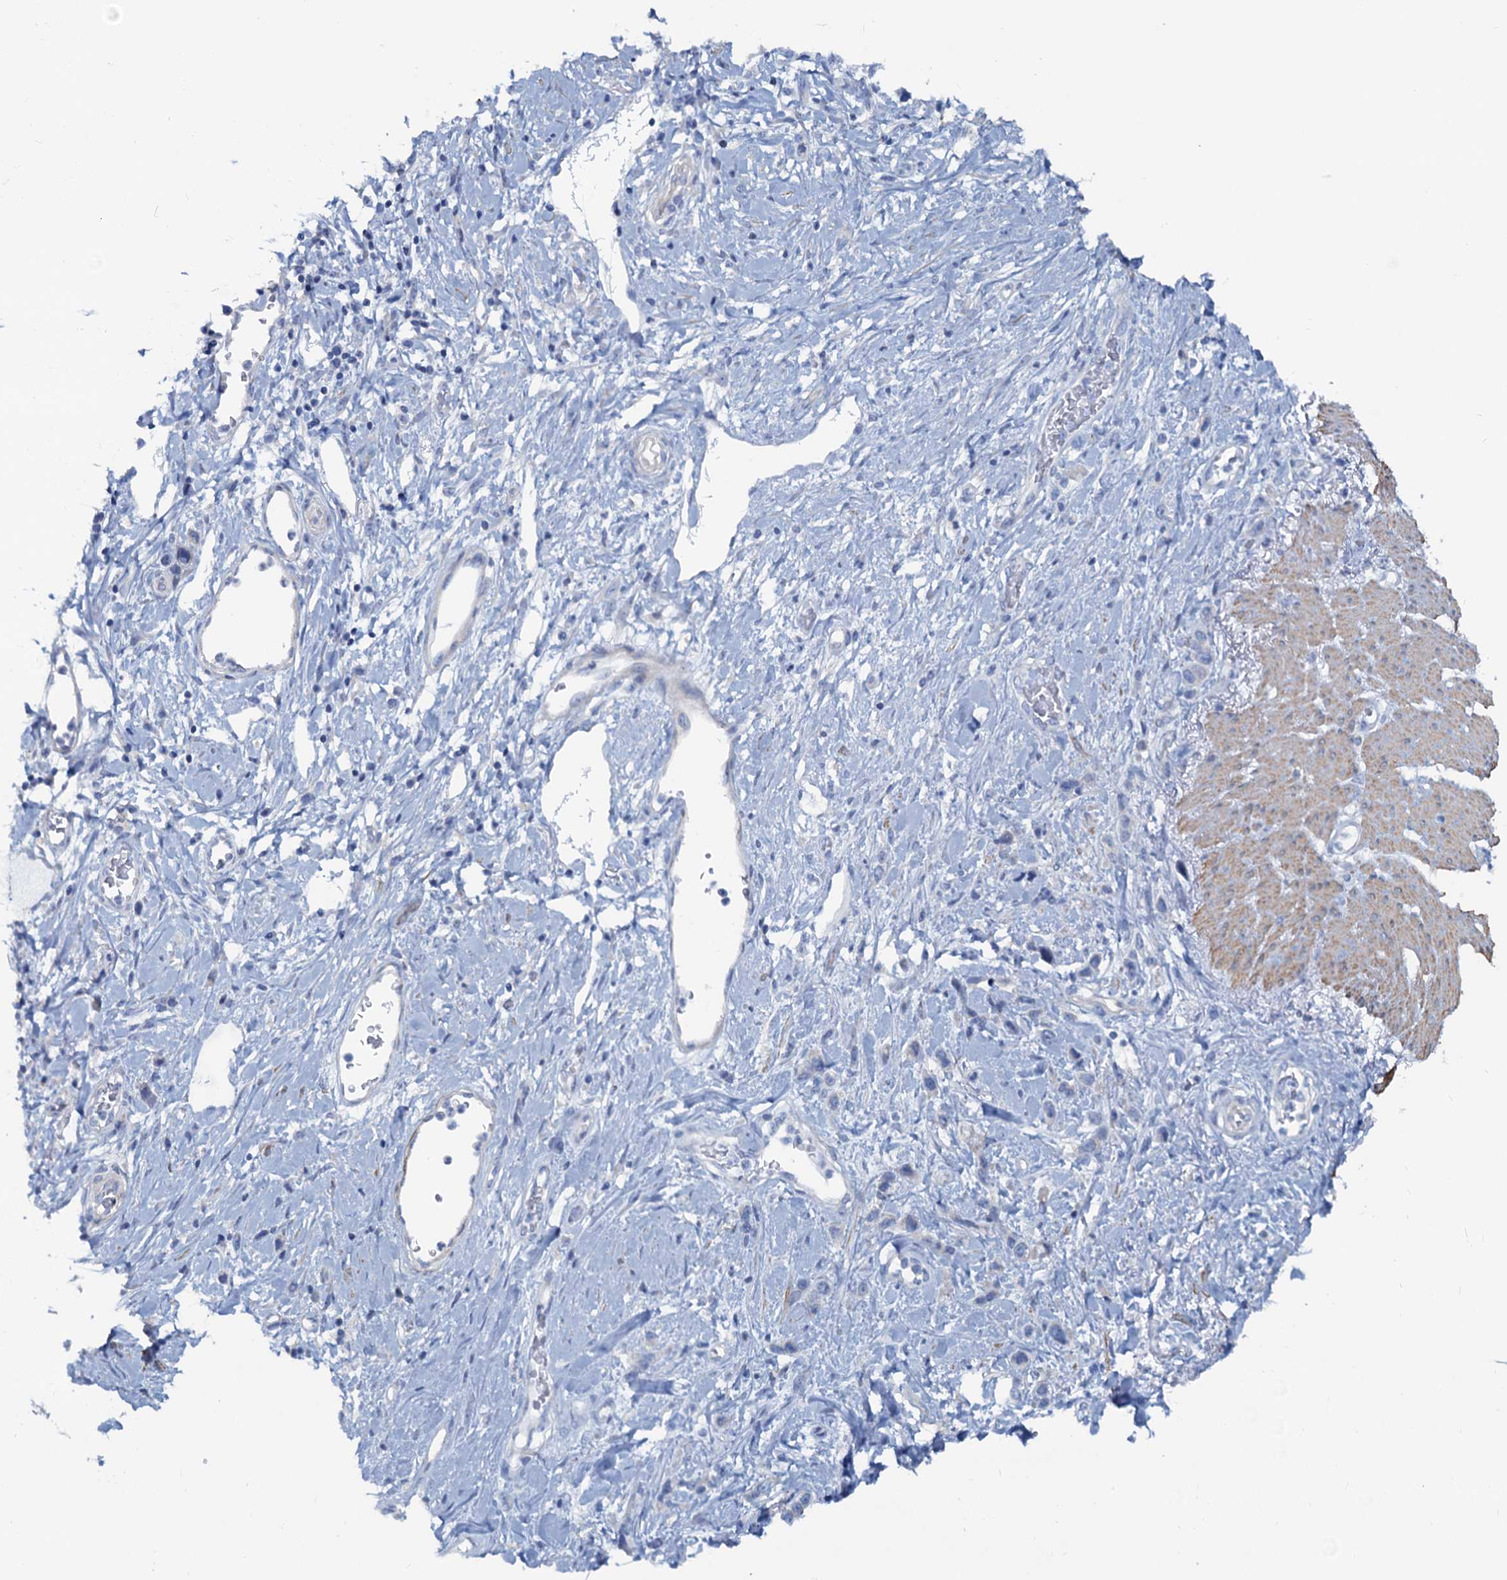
{"staining": {"intensity": "negative", "quantity": "none", "location": "none"}, "tissue": "stomach cancer", "cell_type": "Tumor cells", "image_type": "cancer", "snomed": [{"axis": "morphology", "description": "Adenocarcinoma, NOS"}, {"axis": "morphology", "description": "Adenocarcinoma, High grade"}, {"axis": "topography", "description": "Stomach, upper"}, {"axis": "topography", "description": "Stomach, lower"}], "caption": "IHC photomicrograph of neoplastic tissue: stomach cancer (adenocarcinoma) stained with DAB (3,3'-diaminobenzidine) exhibits no significant protein positivity in tumor cells.", "gene": "SLC1A3", "patient": {"sex": "female", "age": 65}}